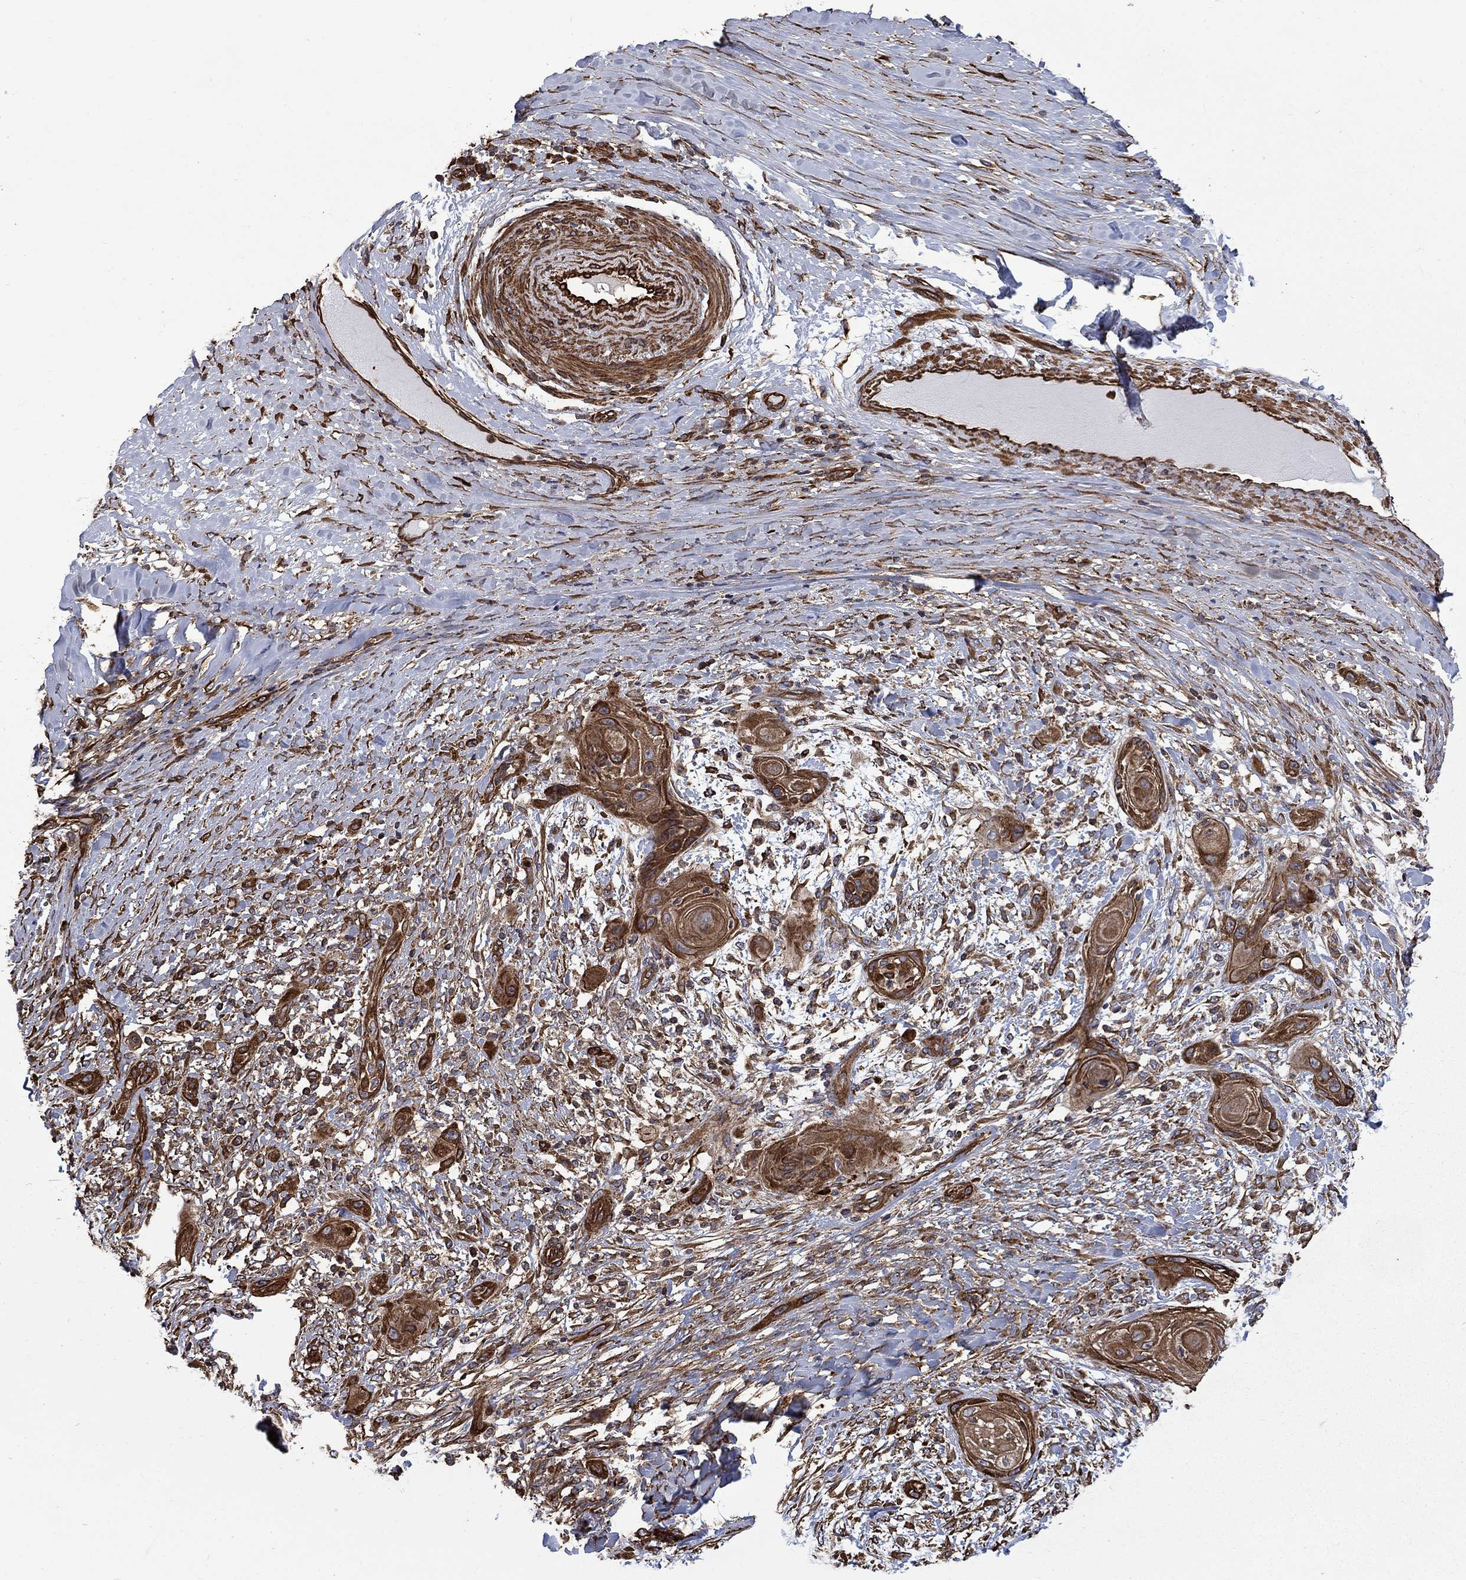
{"staining": {"intensity": "strong", "quantity": ">75%", "location": "cytoplasmic/membranous"}, "tissue": "skin cancer", "cell_type": "Tumor cells", "image_type": "cancer", "snomed": [{"axis": "morphology", "description": "Squamous cell carcinoma, NOS"}, {"axis": "topography", "description": "Skin"}], "caption": "Brown immunohistochemical staining in squamous cell carcinoma (skin) demonstrates strong cytoplasmic/membranous expression in about >75% of tumor cells. Nuclei are stained in blue.", "gene": "CUTC", "patient": {"sex": "male", "age": 62}}